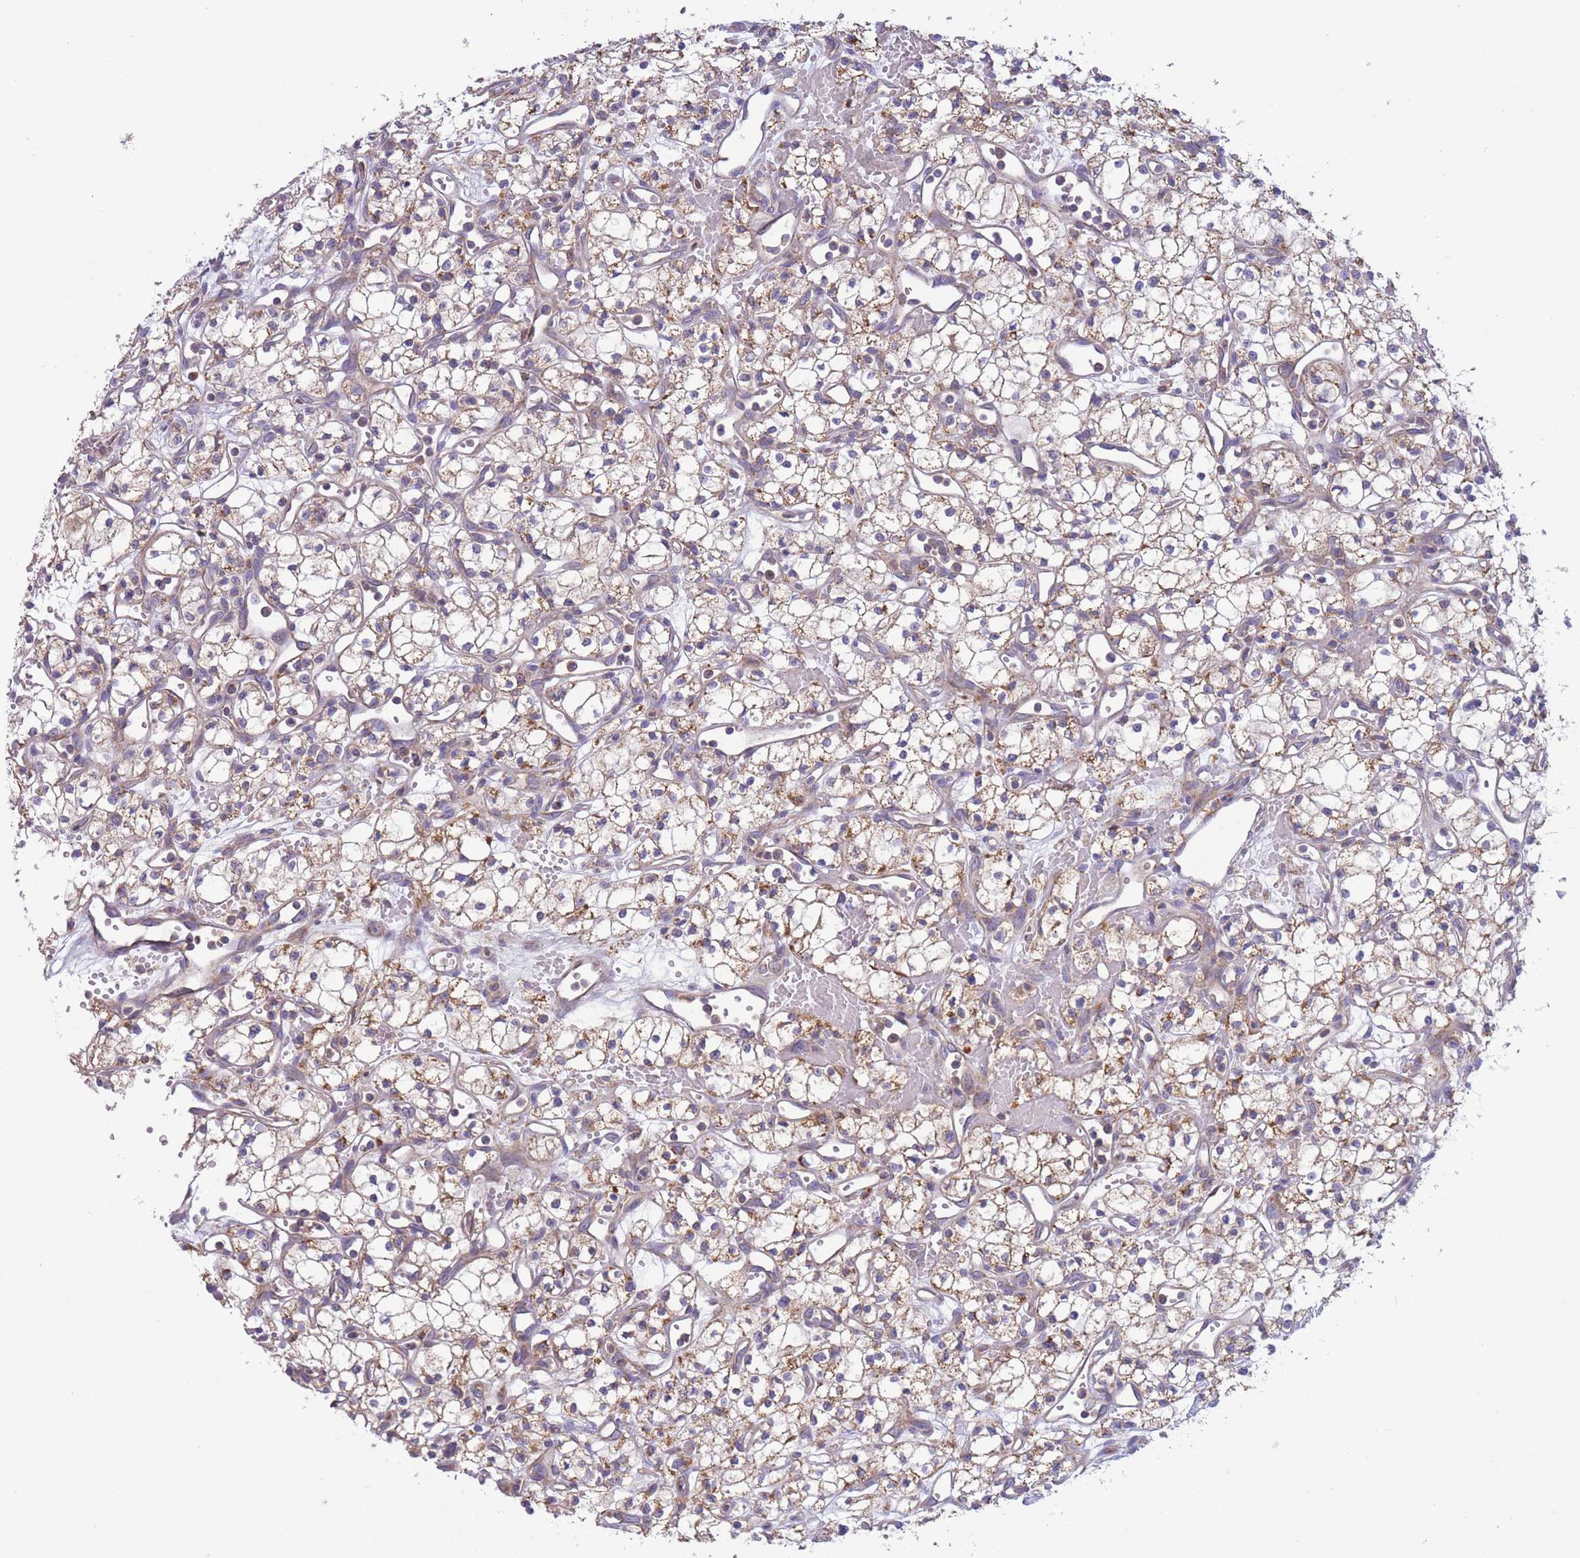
{"staining": {"intensity": "moderate", "quantity": ">75%", "location": "cytoplasmic/membranous"}, "tissue": "renal cancer", "cell_type": "Tumor cells", "image_type": "cancer", "snomed": [{"axis": "morphology", "description": "Adenocarcinoma, NOS"}, {"axis": "topography", "description": "Kidney"}], "caption": "An image of renal cancer stained for a protein demonstrates moderate cytoplasmic/membranous brown staining in tumor cells. (DAB (3,3'-diaminobenzidine) IHC, brown staining for protein, blue staining for nuclei).", "gene": "SLC25A42", "patient": {"sex": "male", "age": 59}}